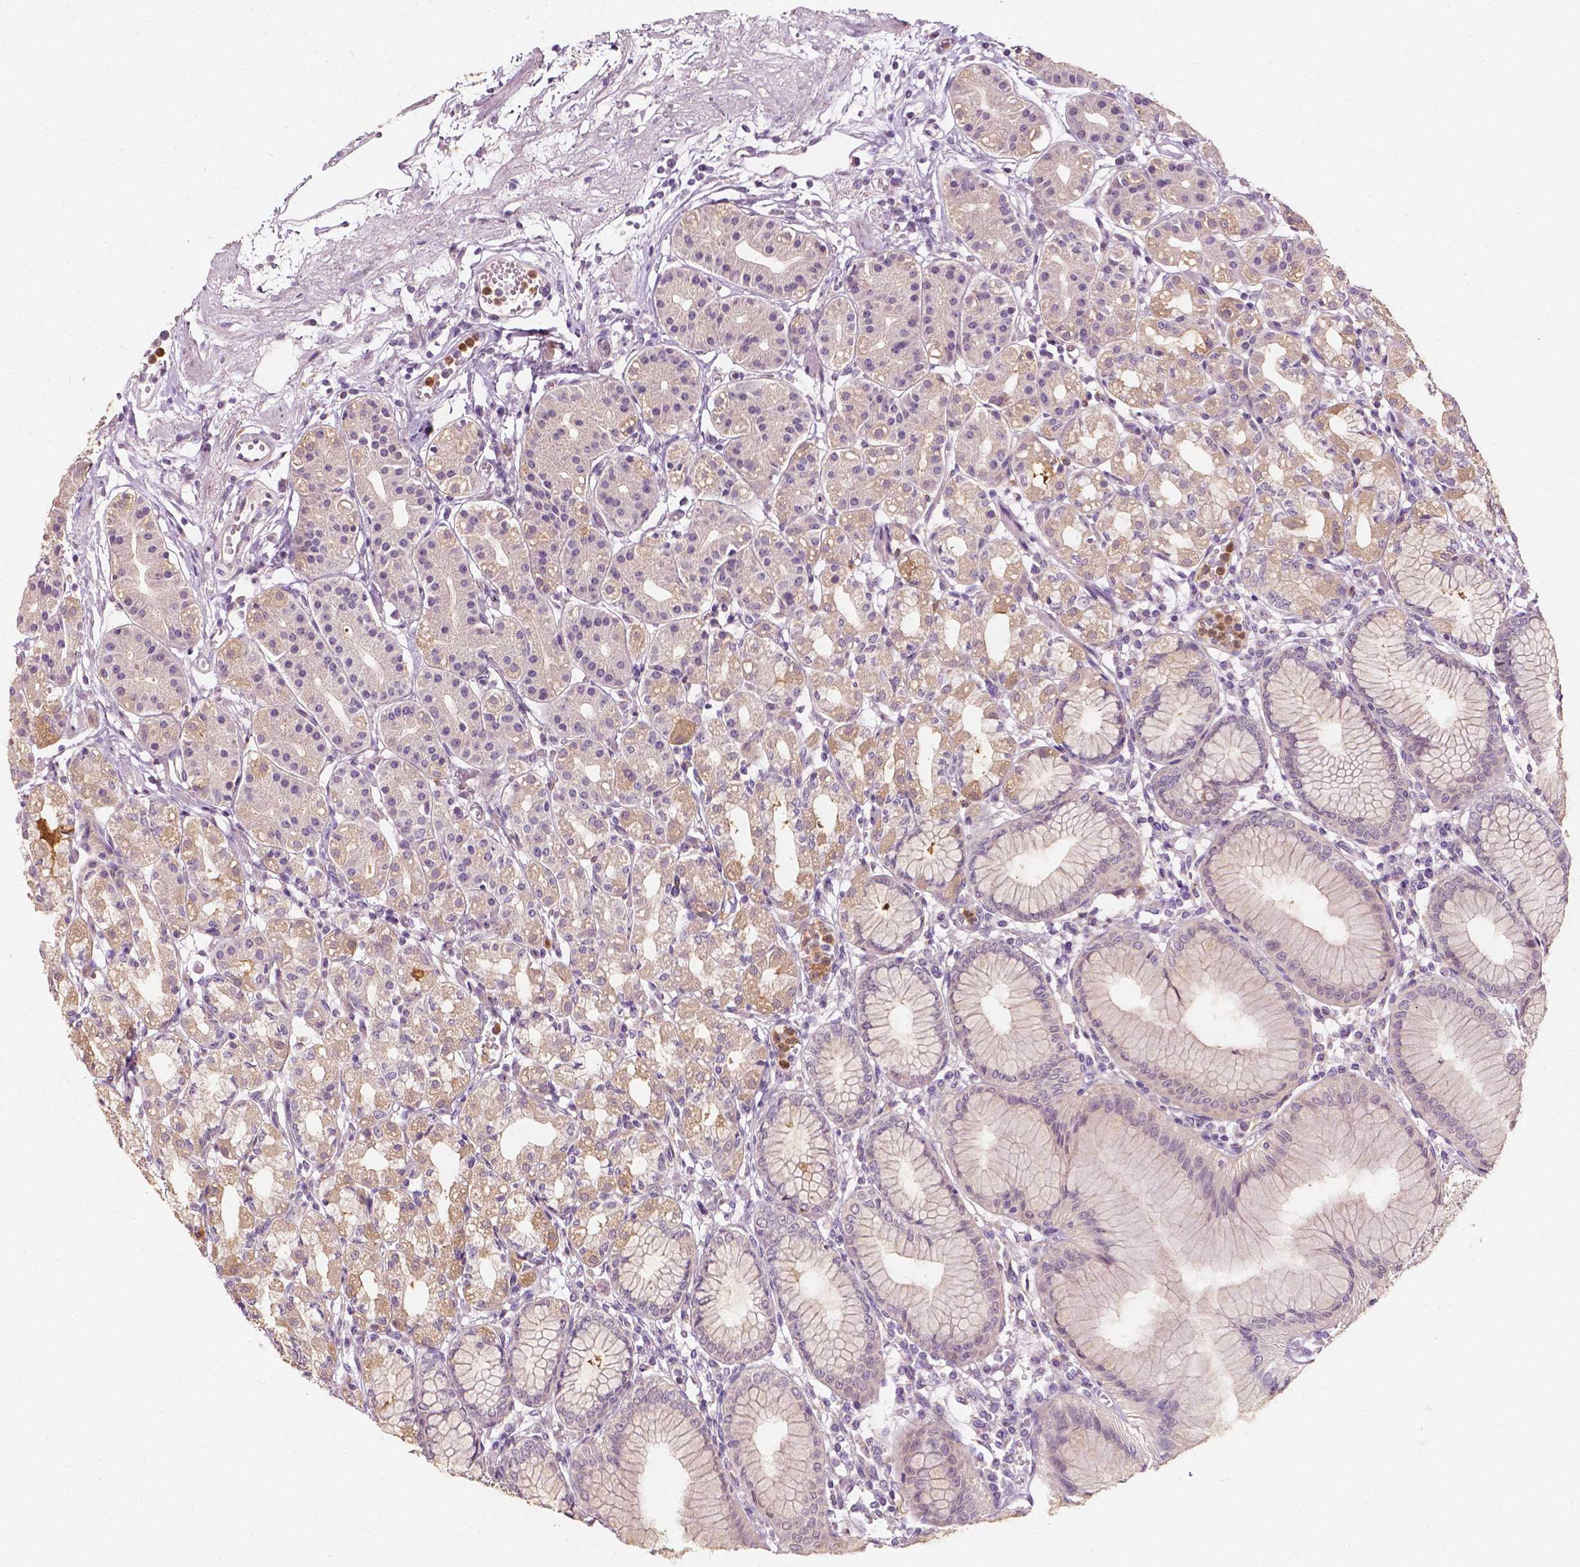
{"staining": {"intensity": "weak", "quantity": "25%-75%", "location": "cytoplasmic/membranous"}, "tissue": "stomach", "cell_type": "Glandular cells", "image_type": "normal", "snomed": [{"axis": "morphology", "description": "Normal tissue, NOS"}, {"axis": "topography", "description": "Skeletal muscle"}, {"axis": "topography", "description": "Stomach"}], "caption": "This photomicrograph demonstrates normal stomach stained with immunohistochemistry to label a protein in brown. The cytoplasmic/membranous of glandular cells show weak positivity for the protein. Nuclei are counter-stained blue.", "gene": "NPC1L1", "patient": {"sex": "female", "age": 57}}